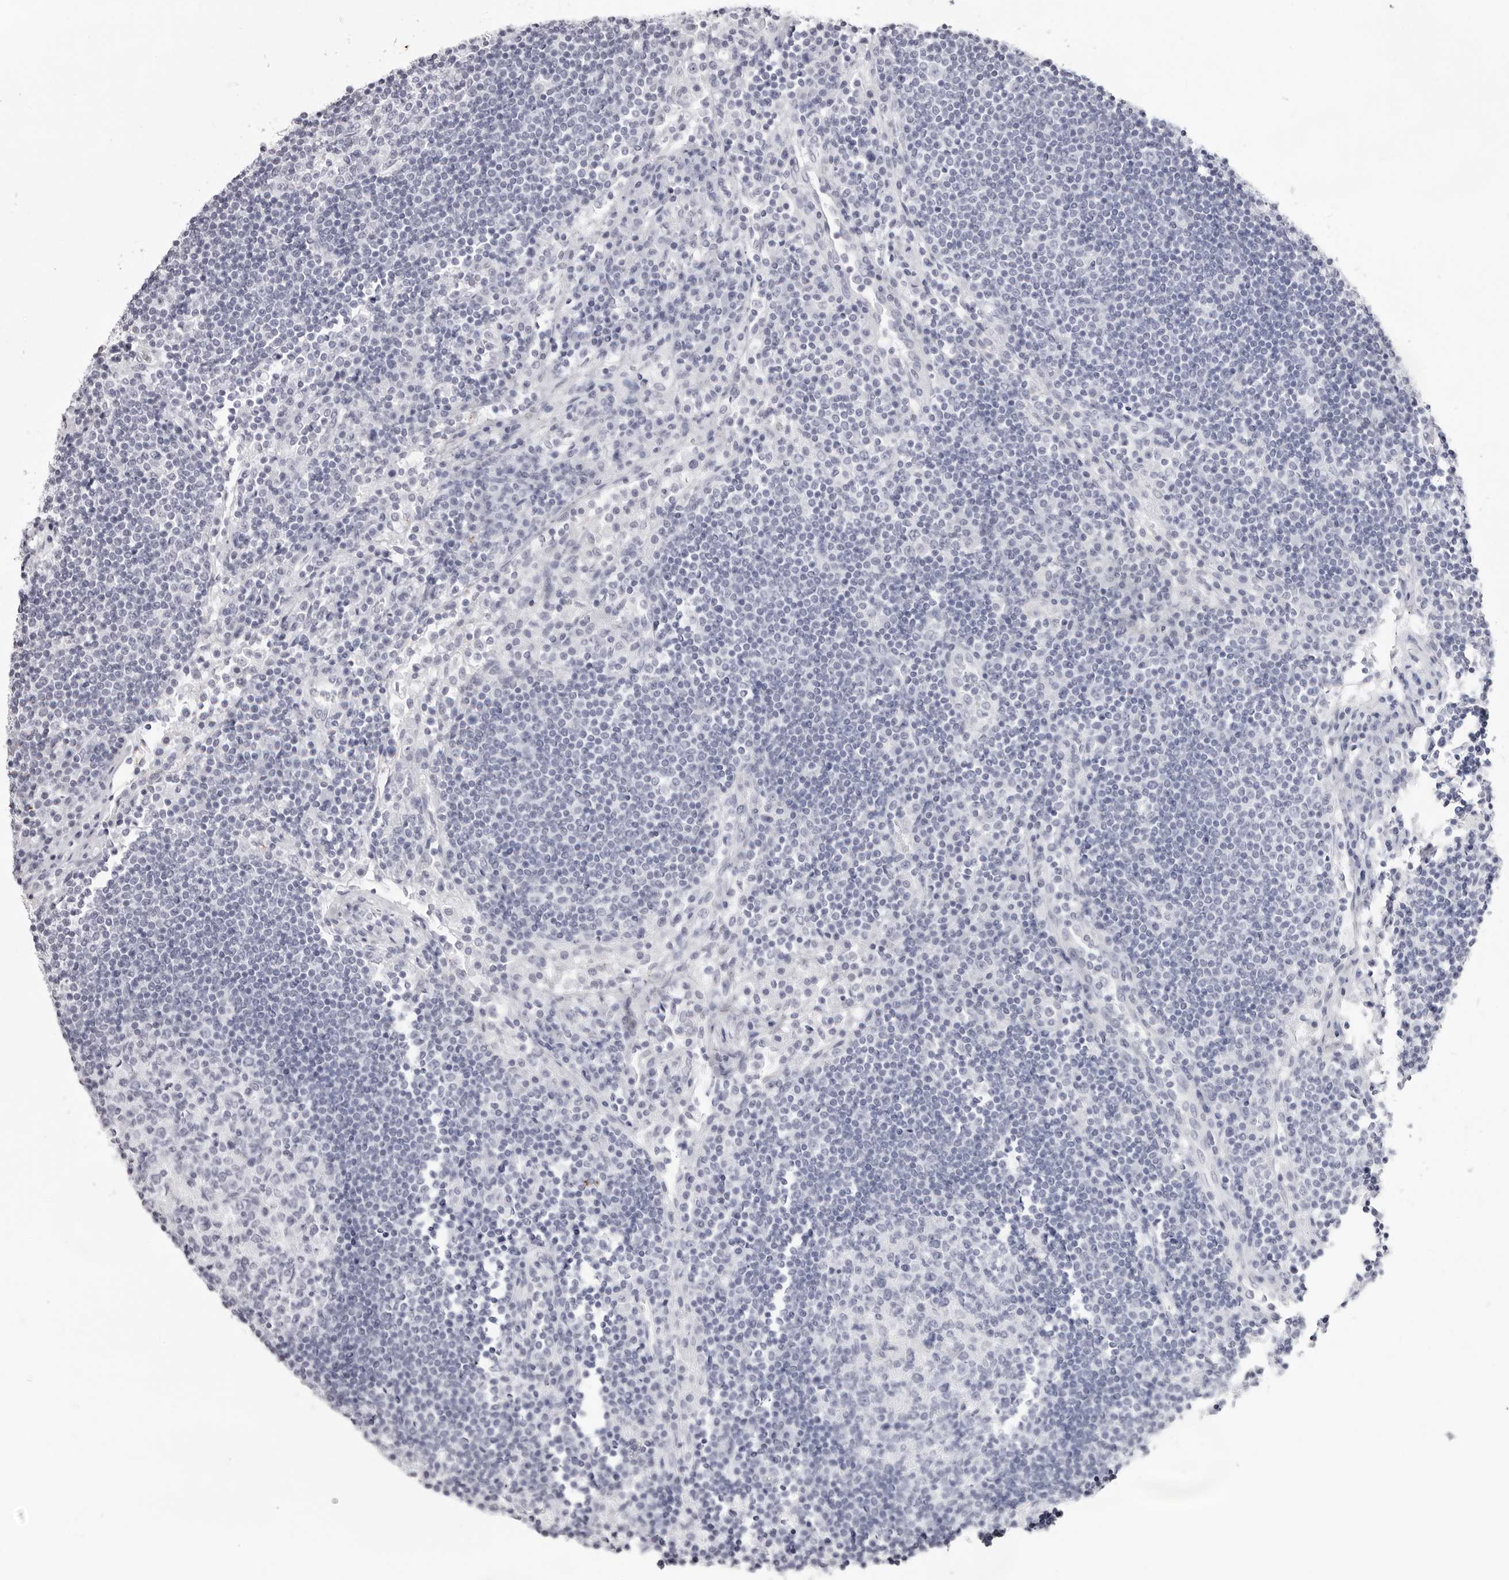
{"staining": {"intensity": "negative", "quantity": "none", "location": "none"}, "tissue": "lymph node", "cell_type": "Germinal center cells", "image_type": "normal", "snomed": [{"axis": "morphology", "description": "Normal tissue, NOS"}, {"axis": "topography", "description": "Lymph node"}], "caption": "Germinal center cells are negative for protein expression in benign human lymph node. (Stains: DAB IHC with hematoxylin counter stain, Microscopy: brightfield microscopy at high magnification).", "gene": "INSL3", "patient": {"sex": "female", "age": 53}}